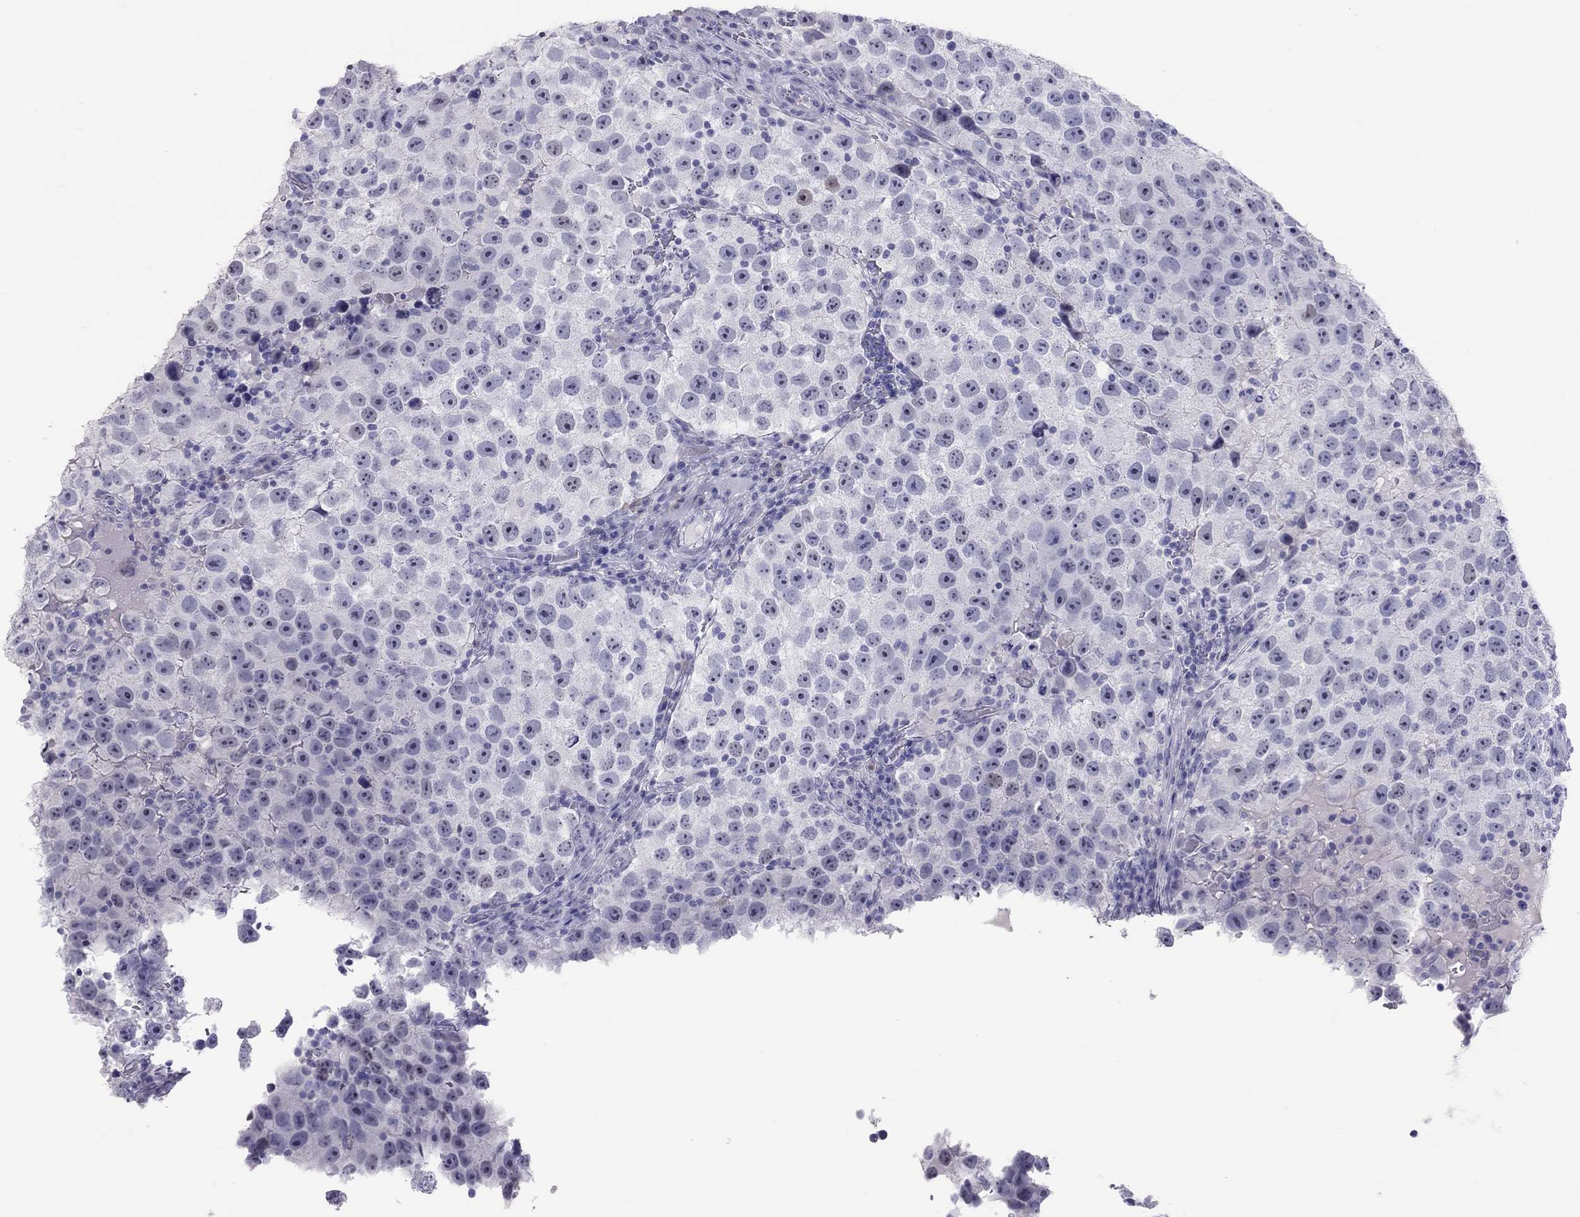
{"staining": {"intensity": "negative", "quantity": "none", "location": "none"}, "tissue": "testis cancer", "cell_type": "Tumor cells", "image_type": "cancer", "snomed": [{"axis": "morphology", "description": "Normal tissue, NOS"}, {"axis": "morphology", "description": "Seminoma, NOS"}, {"axis": "topography", "description": "Testis"}], "caption": "Immunohistochemical staining of testis cancer (seminoma) exhibits no significant positivity in tumor cells. (Stains: DAB immunohistochemistry with hematoxylin counter stain, Microscopy: brightfield microscopy at high magnification).", "gene": "STAG3", "patient": {"sex": "male", "age": 31}}